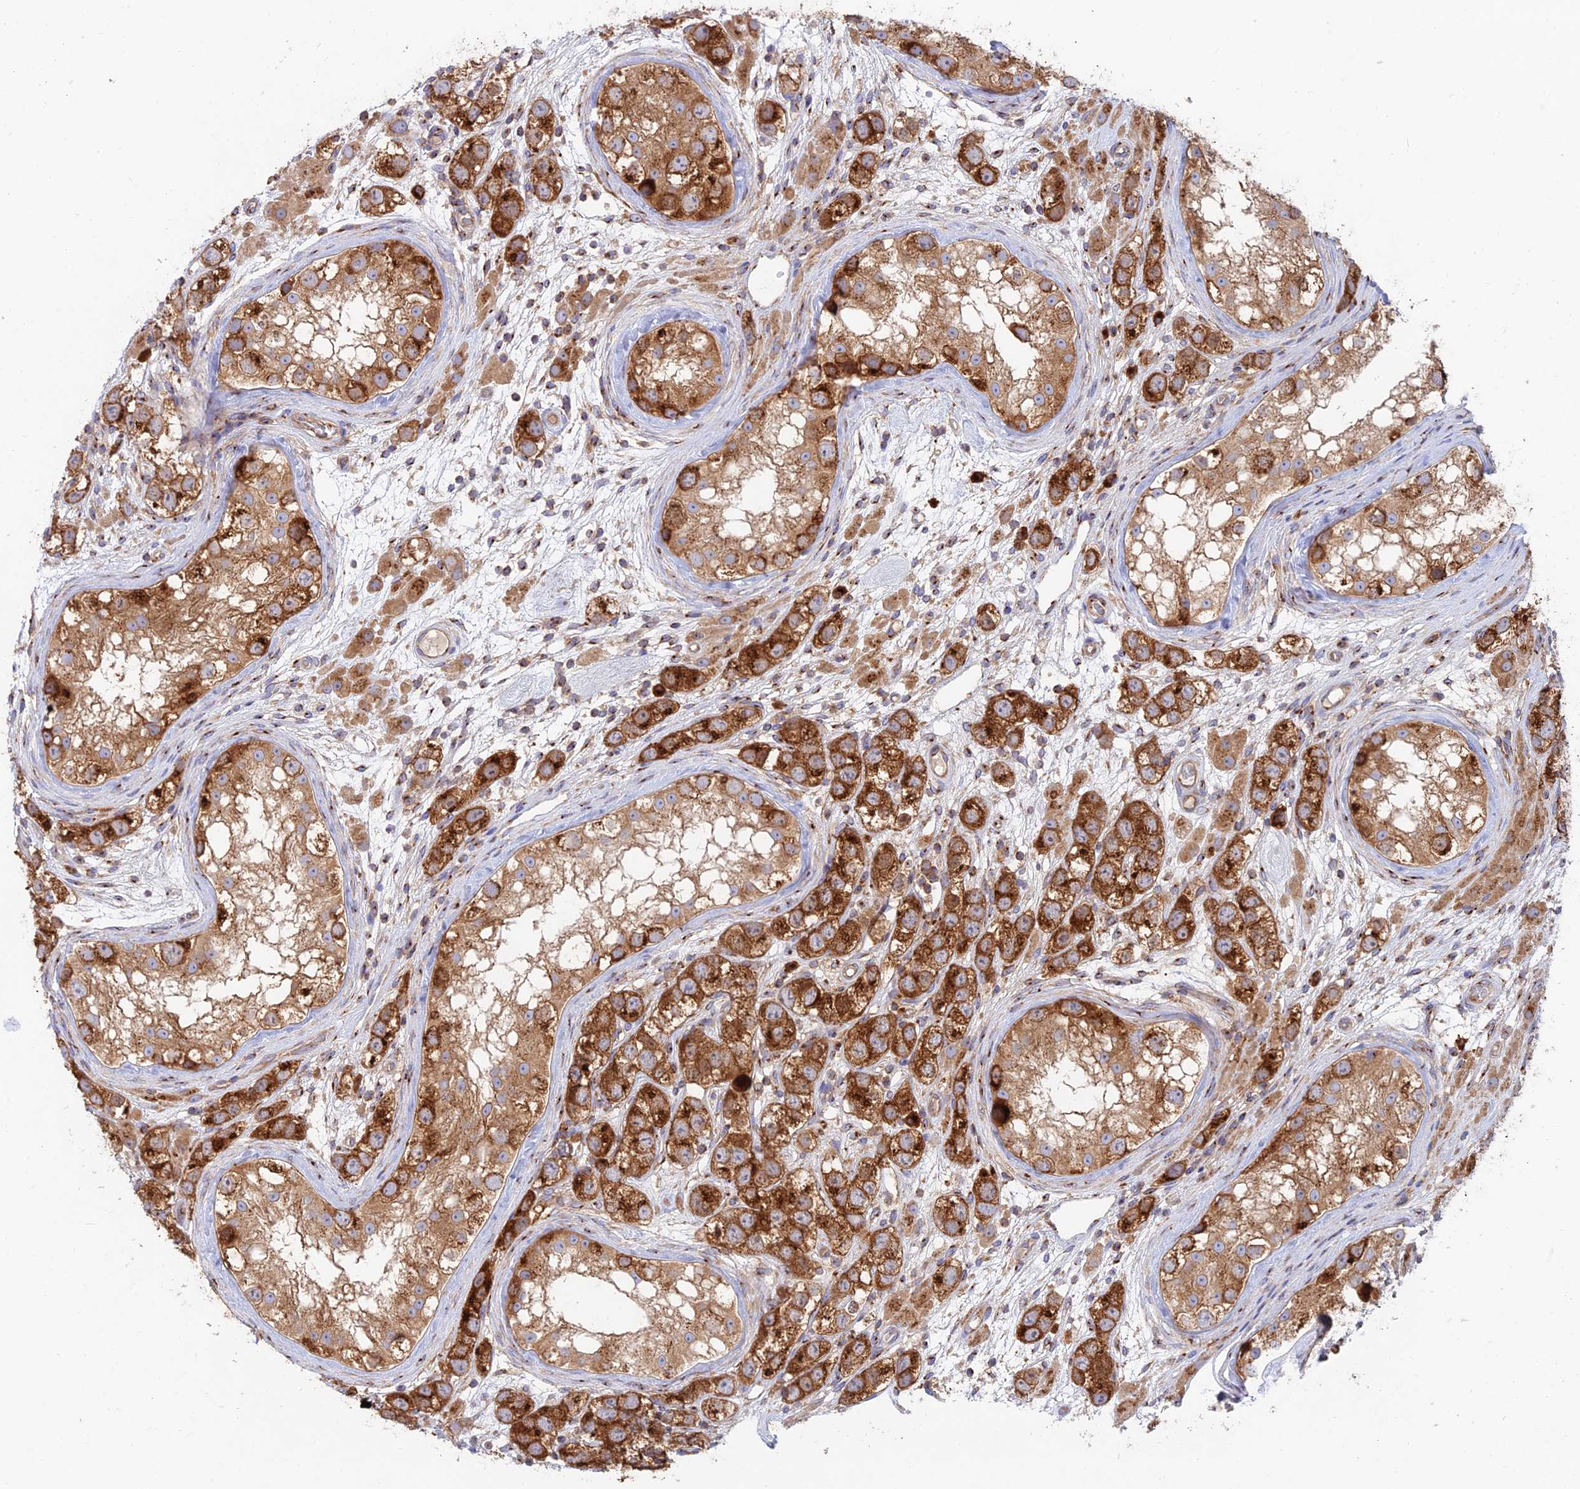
{"staining": {"intensity": "strong", "quantity": ">75%", "location": "cytoplasmic/membranous"}, "tissue": "testis cancer", "cell_type": "Tumor cells", "image_type": "cancer", "snomed": [{"axis": "morphology", "description": "Seminoma, NOS"}, {"axis": "topography", "description": "Testis"}], "caption": "Immunohistochemistry (IHC) staining of testis seminoma, which reveals high levels of strong cytoplasmic/membranous staining in approximately >75% of tumor cells indicating strong cytoplasmic/membranous protein staining. The staining was performed using DAB (brown) for protein detection and nuclei were counterstained in hematoxylin (blue).", "gene": "GOLGA3", "patient": {"sex": "male", "age": 28}}